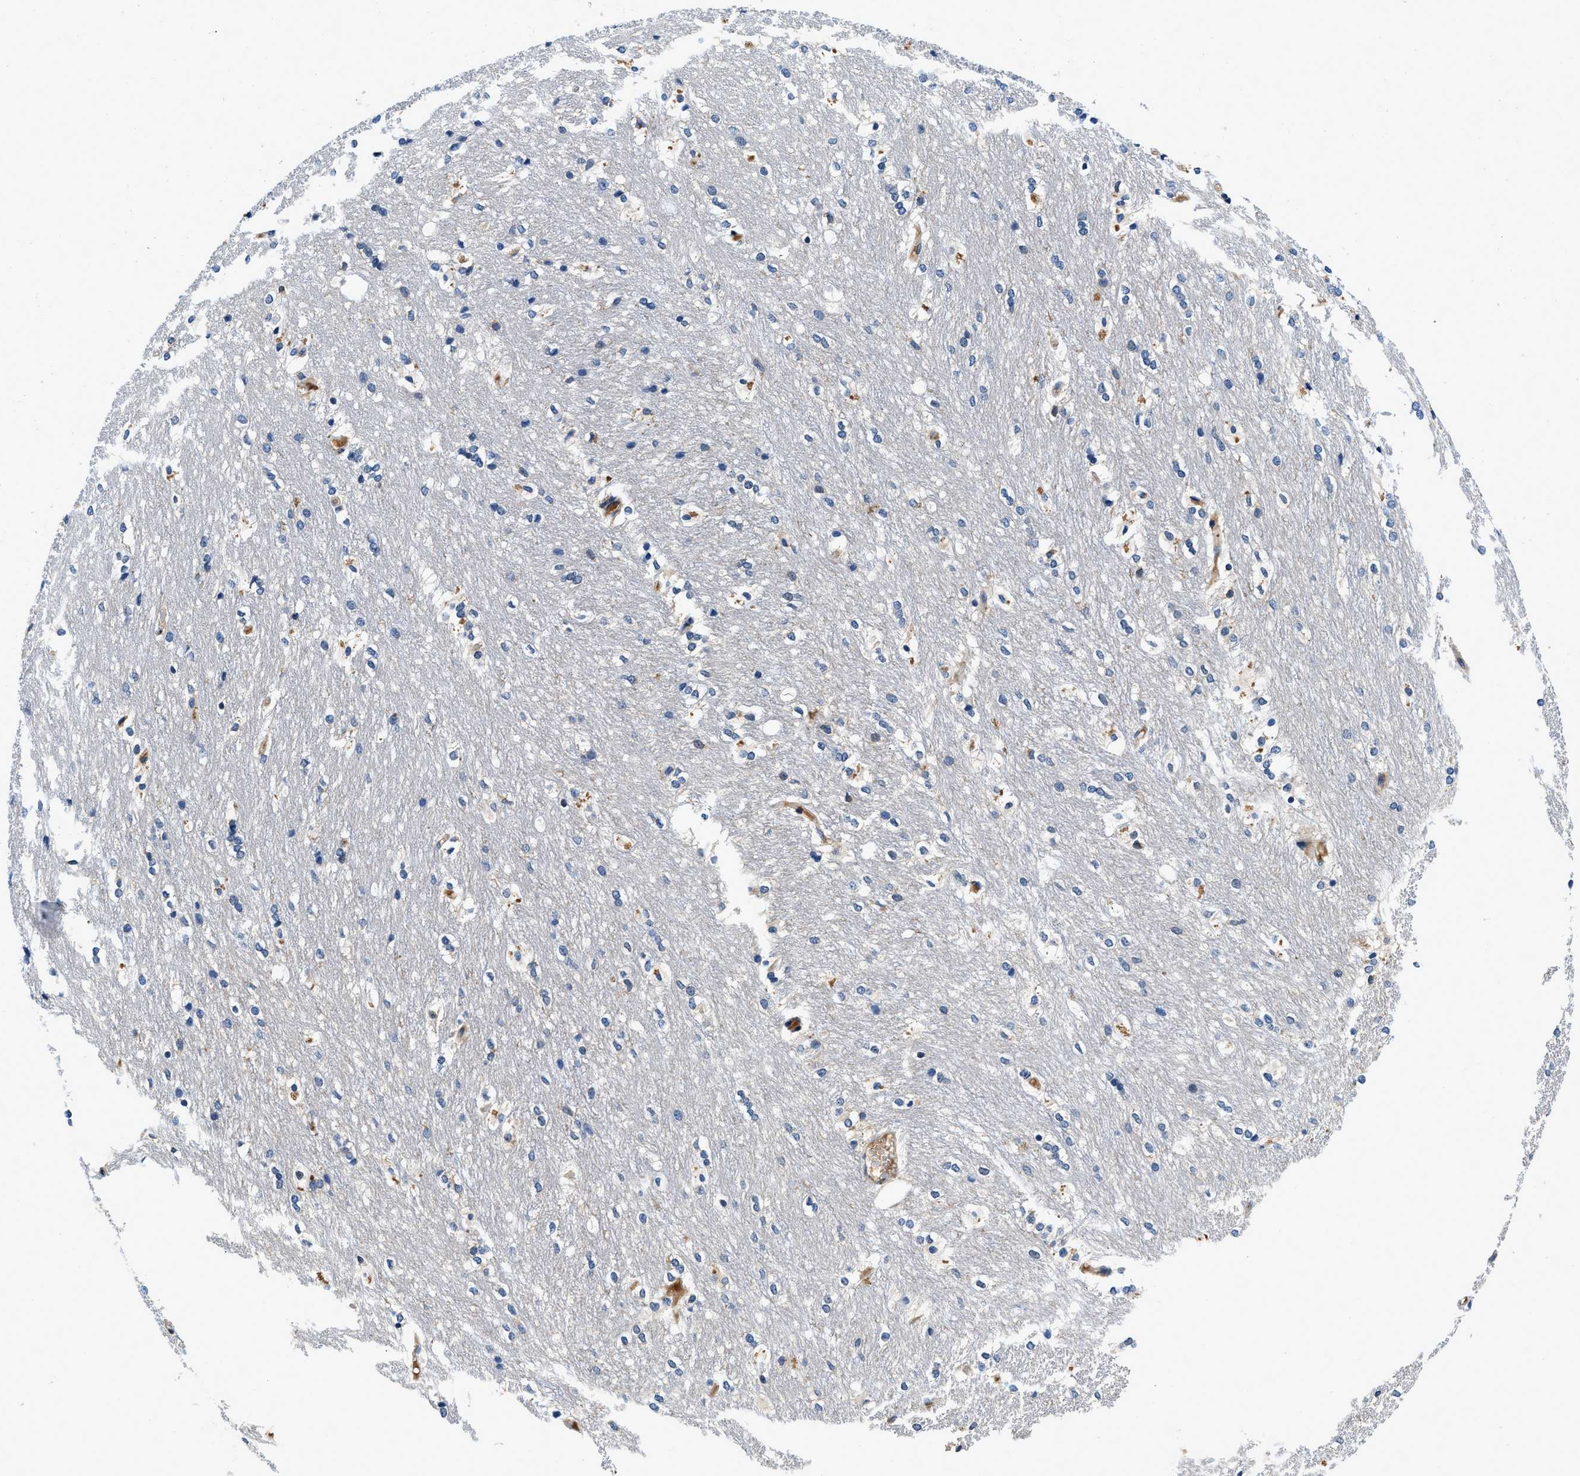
{"staining": {"intensity": "weak", "quantity": "<25%", "location": "cytoplasmic/membranous"}, "tissue": "caudate", "cell_type": "Glial cells", "image_type": "normal", "snomed": [{"axis": "morphology", "description": "Normal tissue, NOS"}, {"axis": "topography", "description": "Lateral ventricle wall"}], "caption": "Caudate stained for a protein using immunohistochemistry demonstrates no staining glial cells.", "gene": "ZFAND3", "patient": {"sex": "female", "age": 19}}